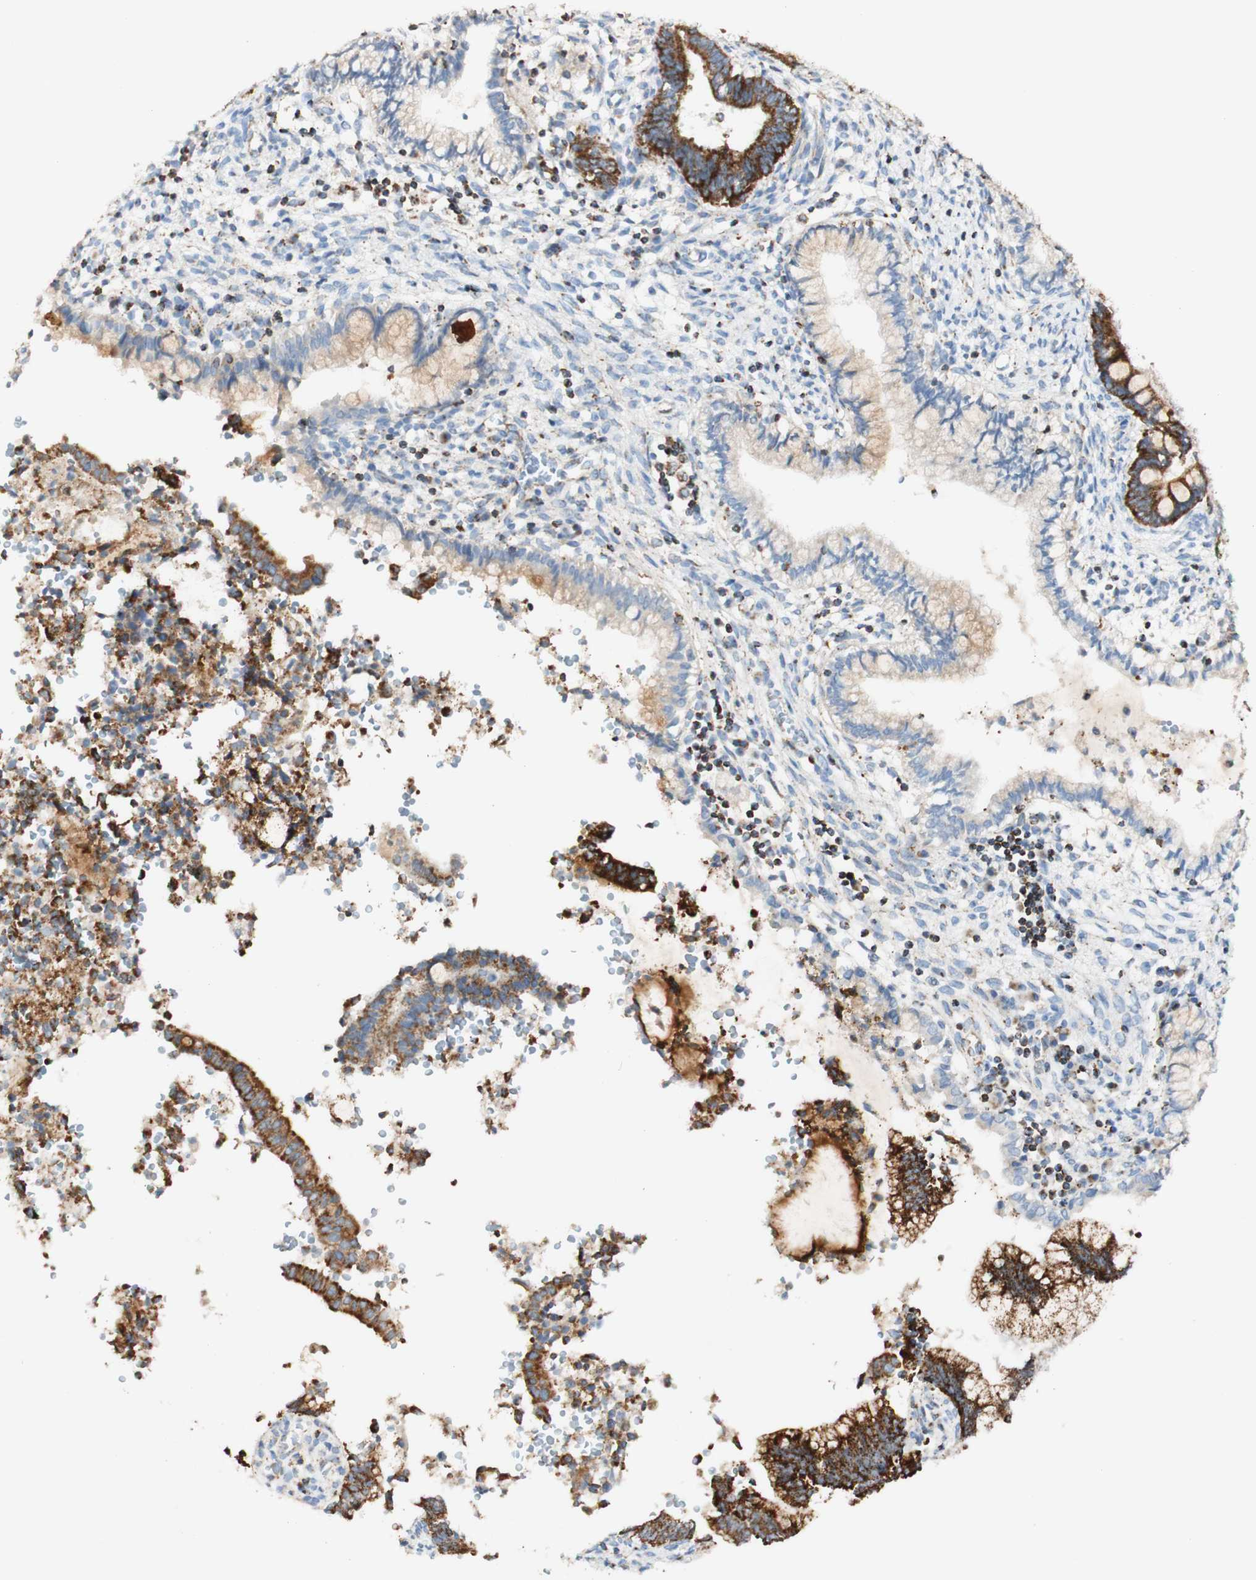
{"staining": {"intensity": "strong", "quantity": ">75%", "location": "cytoplasmic/membranous"}, "tissue": "cervical cancer", "cell_type": "Tumor cells", "image_type": "cancer", "snomed": [{"axis": "morphology", "description": "Adenocarcinoma, NOS"}, {"axis": "topography", "description": "Cervix"}], "caption": "A micrograph of cervical cancer stained for a protein shows strong cytoplasmic/membranous brown staining in tumor cells.", "gene": "OXCT1", "patient": {"sex": "female", "age": 44}}